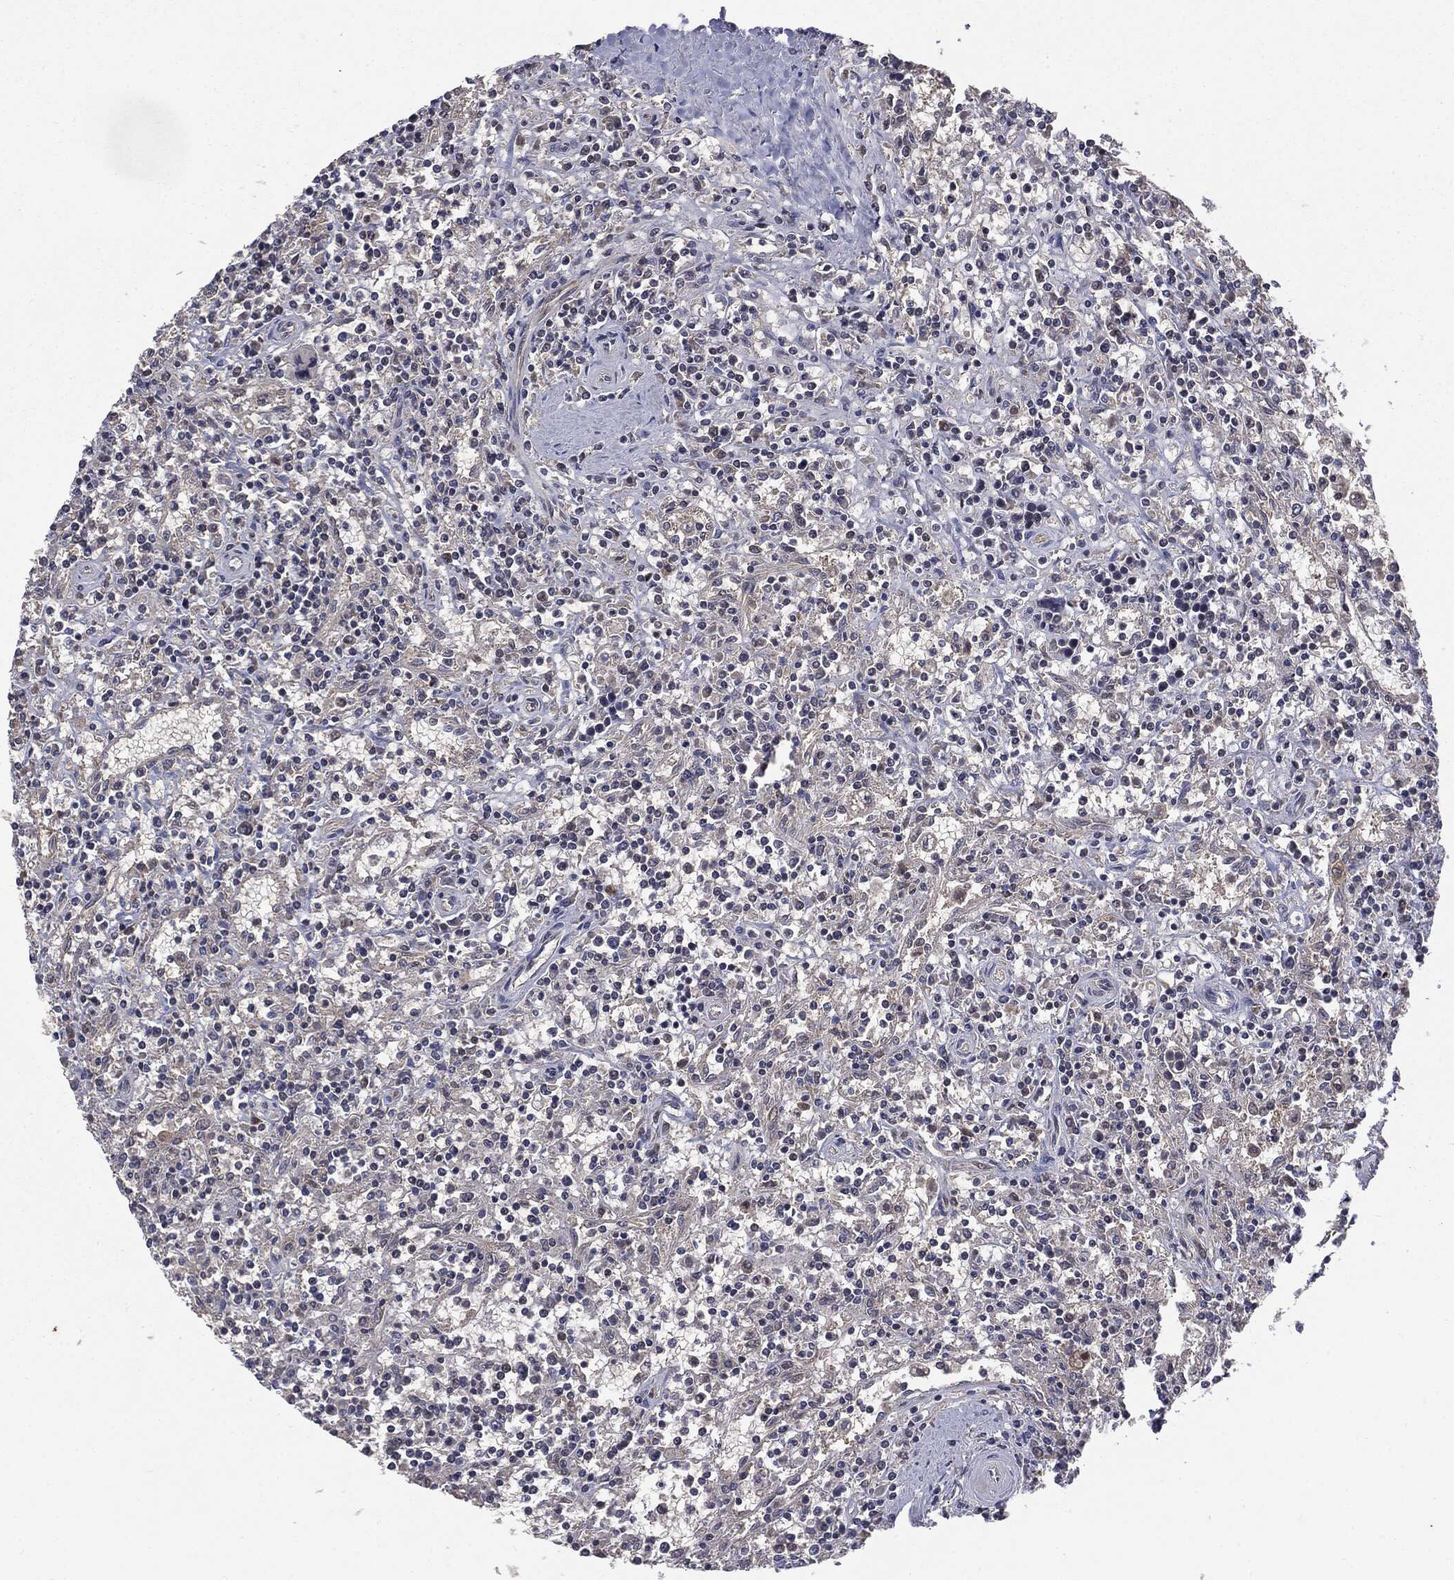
{"staining": {"intensity": "negative", "quantity": "none", "location": "none"}, "tissue": "lymphoma", "cell_type": "Tumor cells", "image_type": "cancer", "snomed": [{"axis": "morphology", "description": "Malignant lymphoma, non-Hodgkin's type, Low grade"}, {"axis": "topography", "description": "Spleen"}], "caption": "Lymphoma stained for a protein using immunohistochemistry (IHC) shows no expression tumor cells.", "gene": "PTPA", "patient": {"sex": "male", "age": 62}}